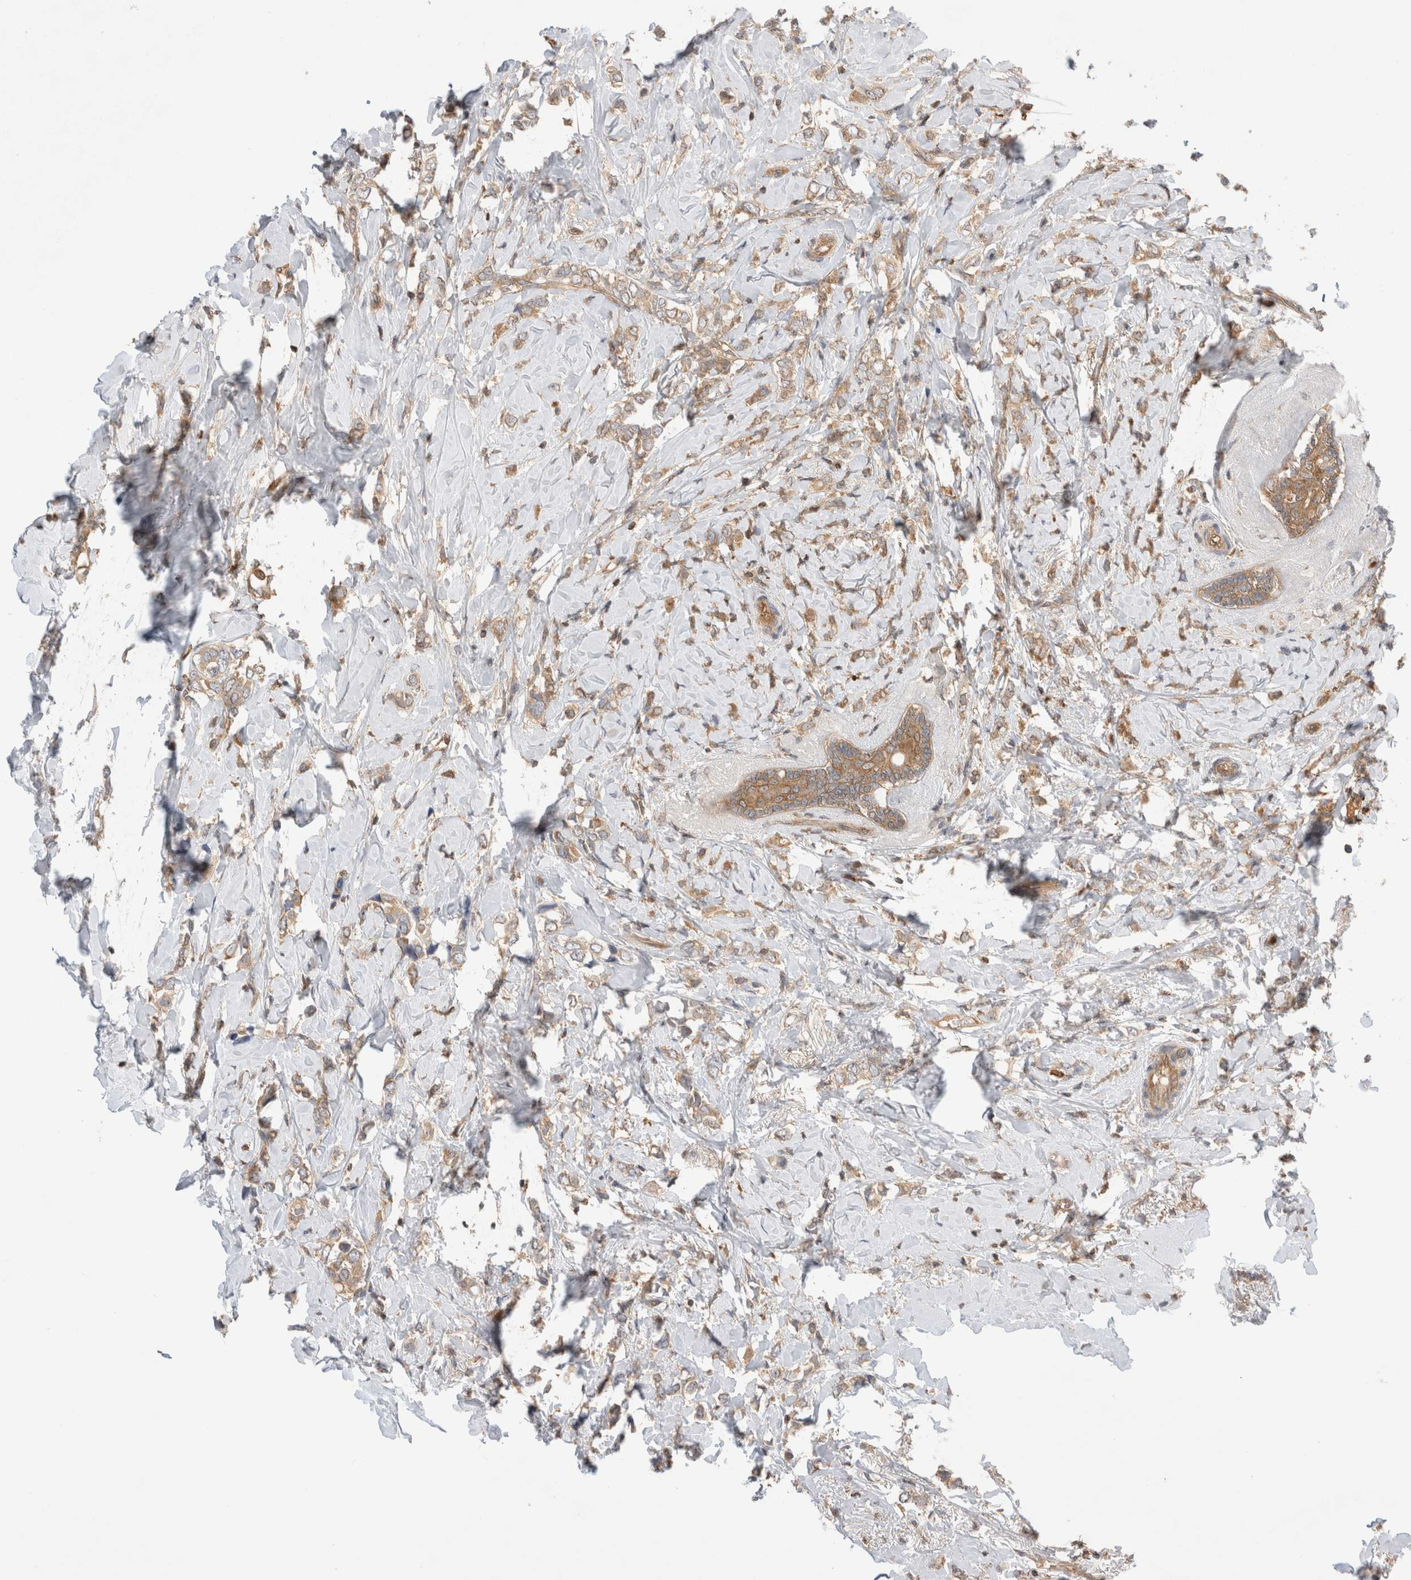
{"staining": {"intensity": "moderate", "quantity": ">75%", "location": "cytoplasmic/membranous"}, "tissue": "breast cancer", "cell_type": "Tumor cells", "image_type": "cancer", "snomed": [{"axis": "morphology", "description": "Normal tissue, NOS"}, {"axis": "morphology", "description": "Lobular carcinoma"}, {"axis": "topography", "description": "Breast"}], "caption": "The micrograph displays immunohistochemical staining of lobular carcinoma (breast). There is moderate cytoplasmic/membranous positivity is present in approximately >75% of tumor cells.", "gene": "NFKB1", "patient": {"sex": "female", "age": 47}}